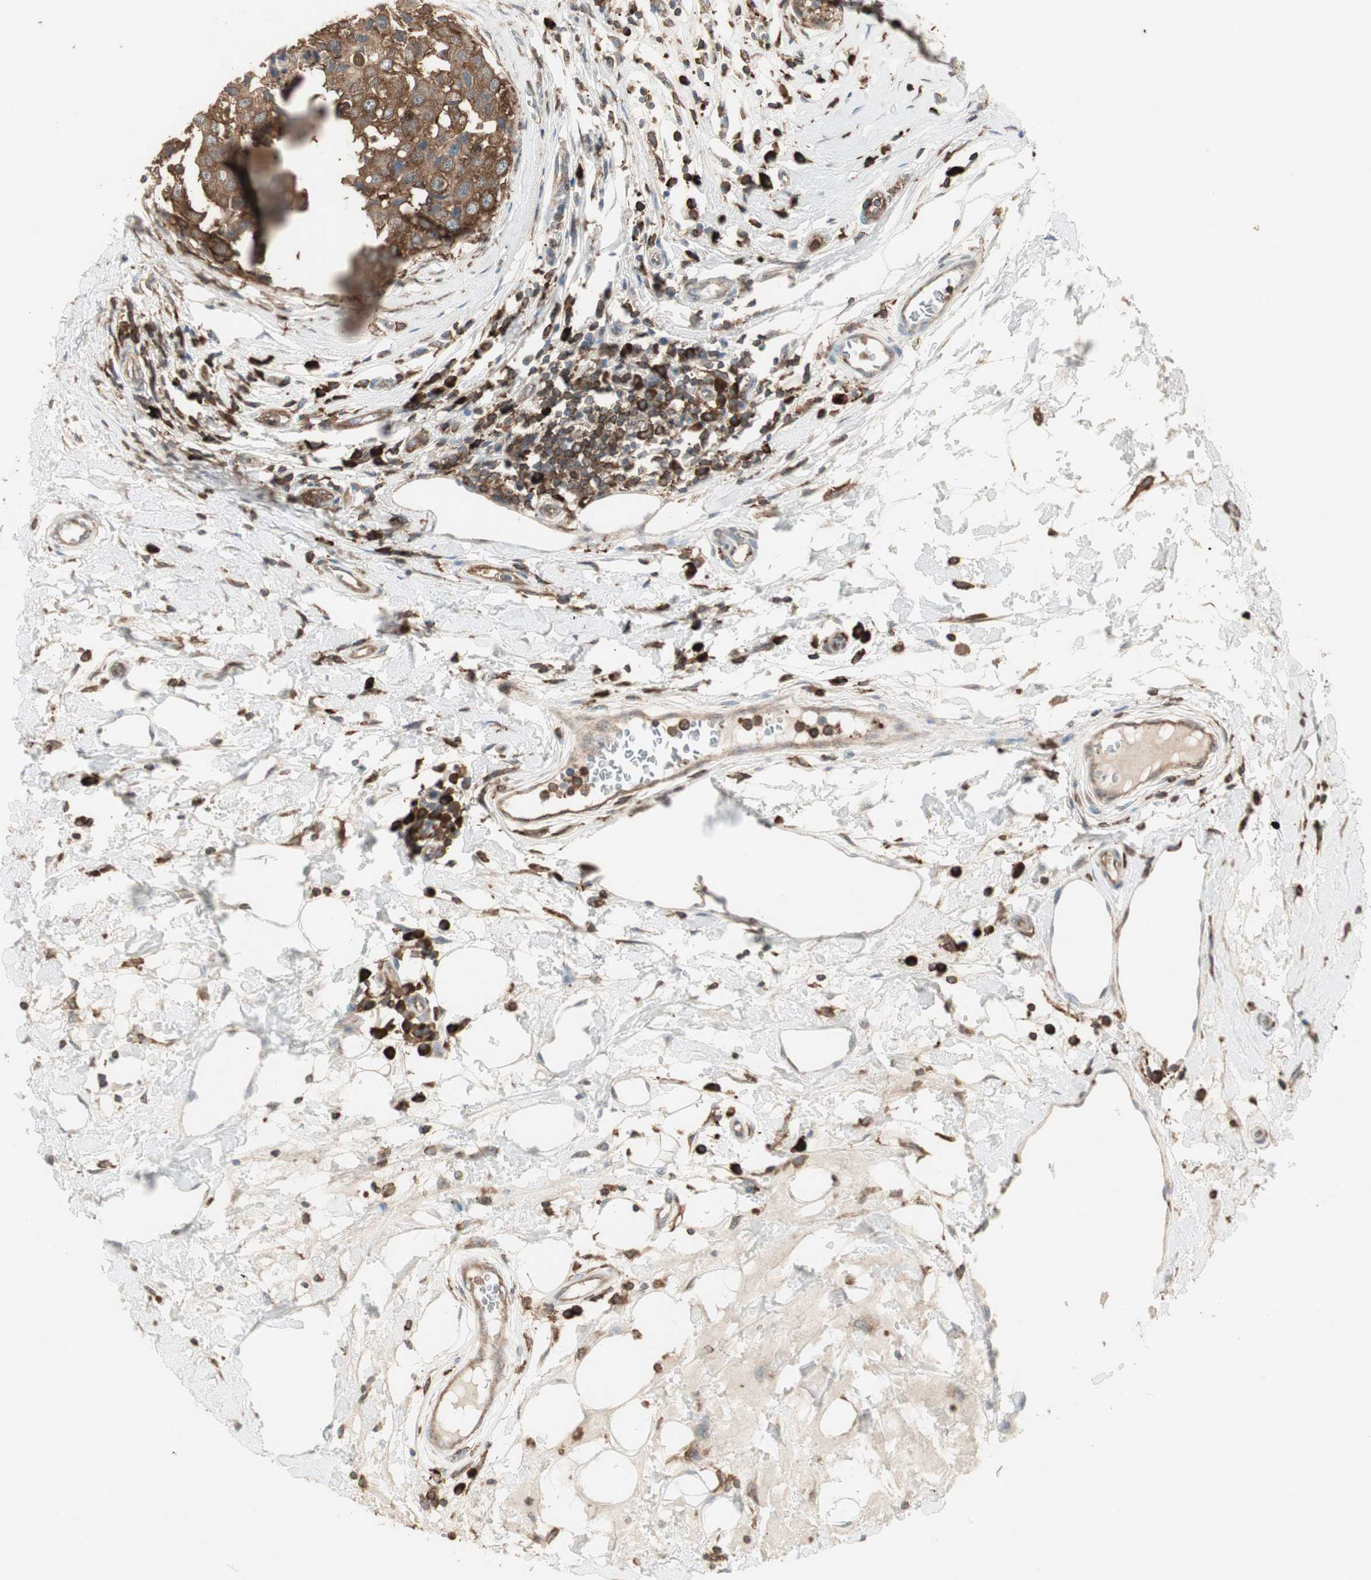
{"staining": {"intensity": "strong", "quantity": ">75%", "location": "cytoplasmic/membranous"}, "tissue": "breast cancer", "cell_type": "Tumor cells", "image_type": "cancer", "snomed": [{"axis": "morphology", "description": "Duct carcinoma"}, {"axis": "topography", "description": "Breast"}], "caption": "Breast cancer (intraductal carcinoma) was stained to show a protein in brown. There is high levels of strong cytoplasmic/membranous staining in approximately >75% of tumor cells. Immunohistochemistry (ihc) stains the protein in brown and the nuclei are stained blue.", "gene": "MMP3", "patient": {"sex": "female", "age": 27}}